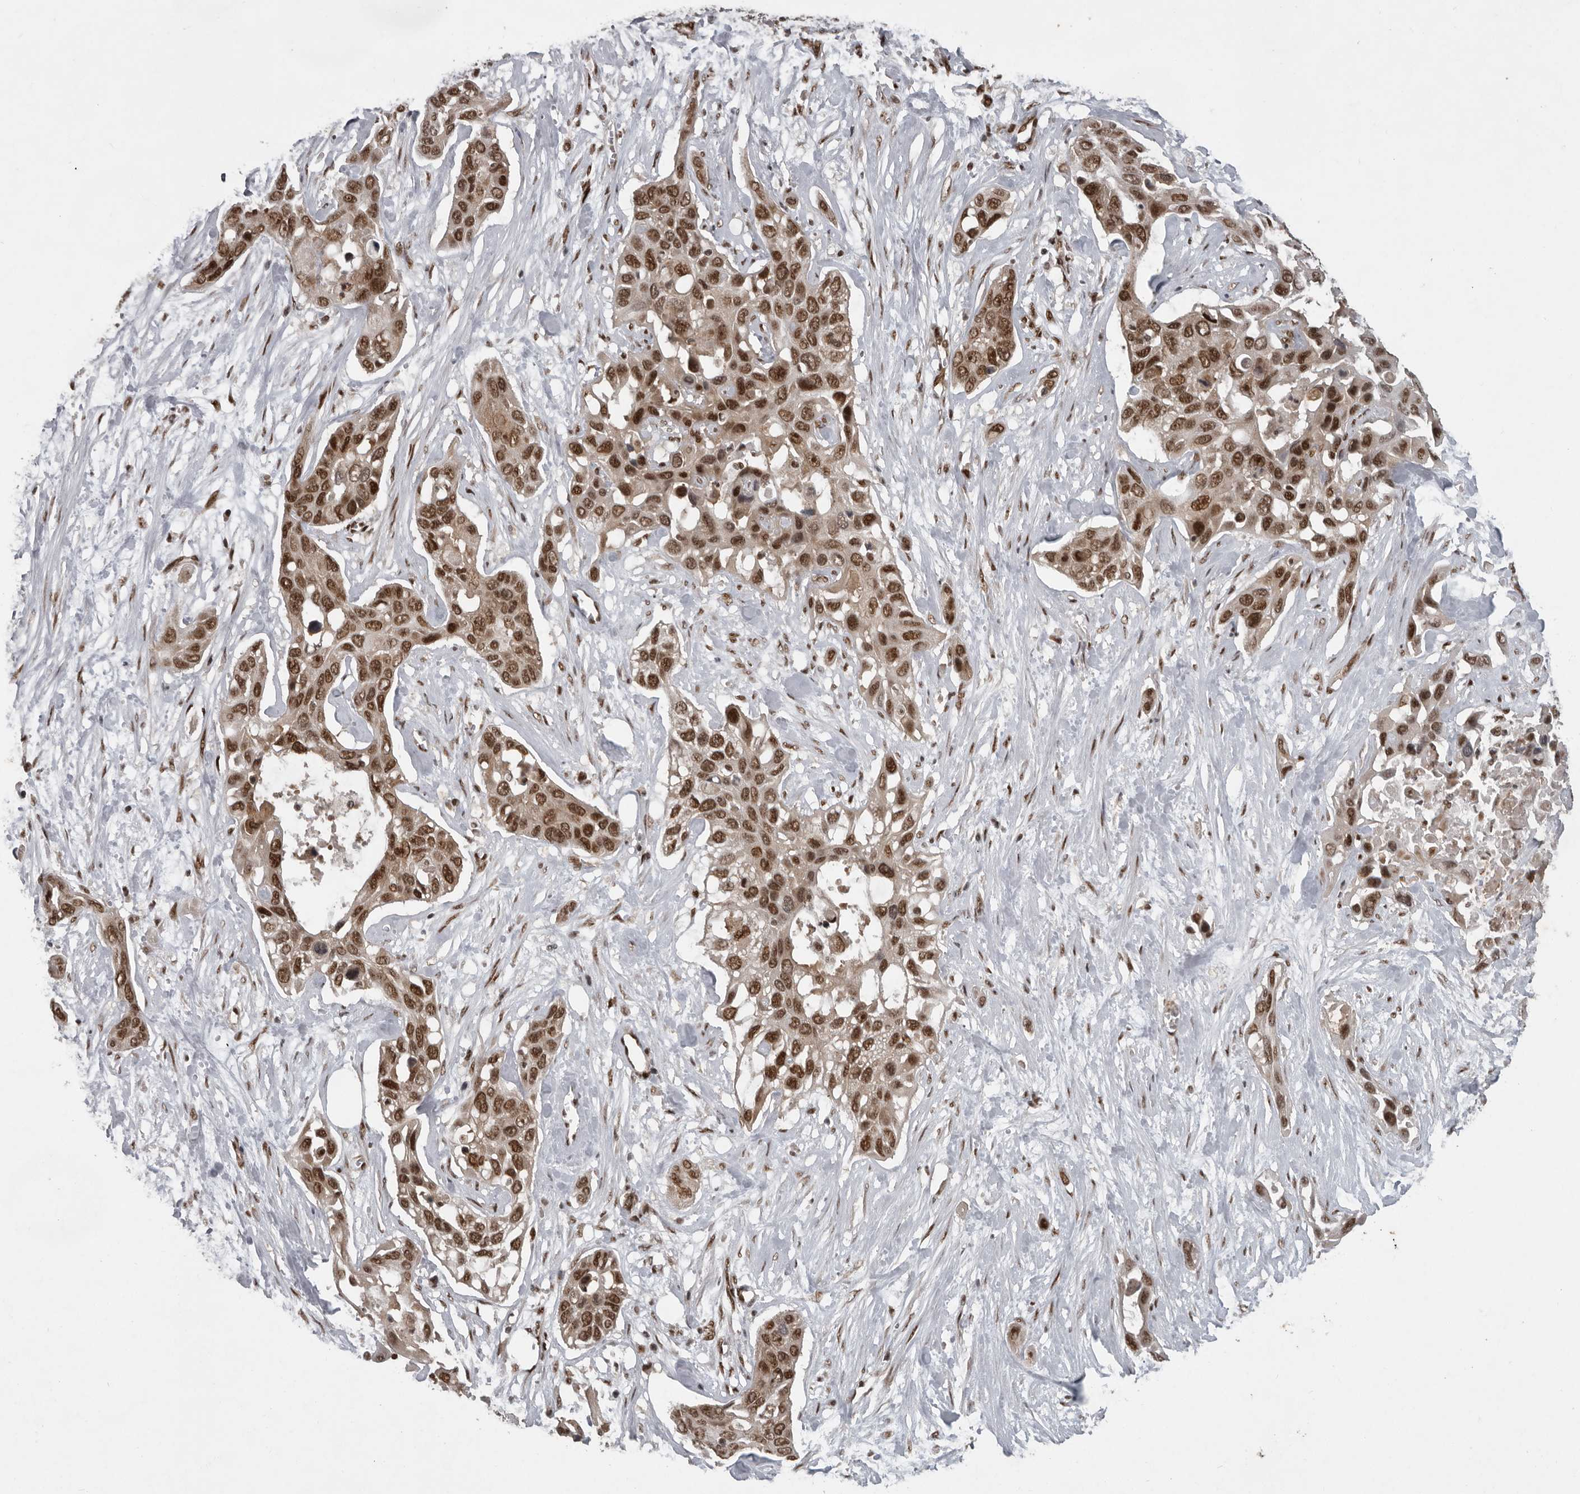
{"staining": {"intensity": "strong", "quantity": ">75%", "location": "cytoplasmic/membranous,nuclear"}, "tissue": "pancreatic cancer", "cell_type": "Tumor cells", "image_type": "cancer", "snomed": [{"axis": "morphology", "description": "Adenocarcinoma, NOS"}, {"axis": "topography", "description": "Pancreas"}], "caption": "Human pancreatic cancer stained with a brown dye shows strong cytoplasmic/membranous and nuclear positive positivity in about >75% of tumor cells.", "gene": "CDC27", "patient": {"sex": "female", "age": 60}}